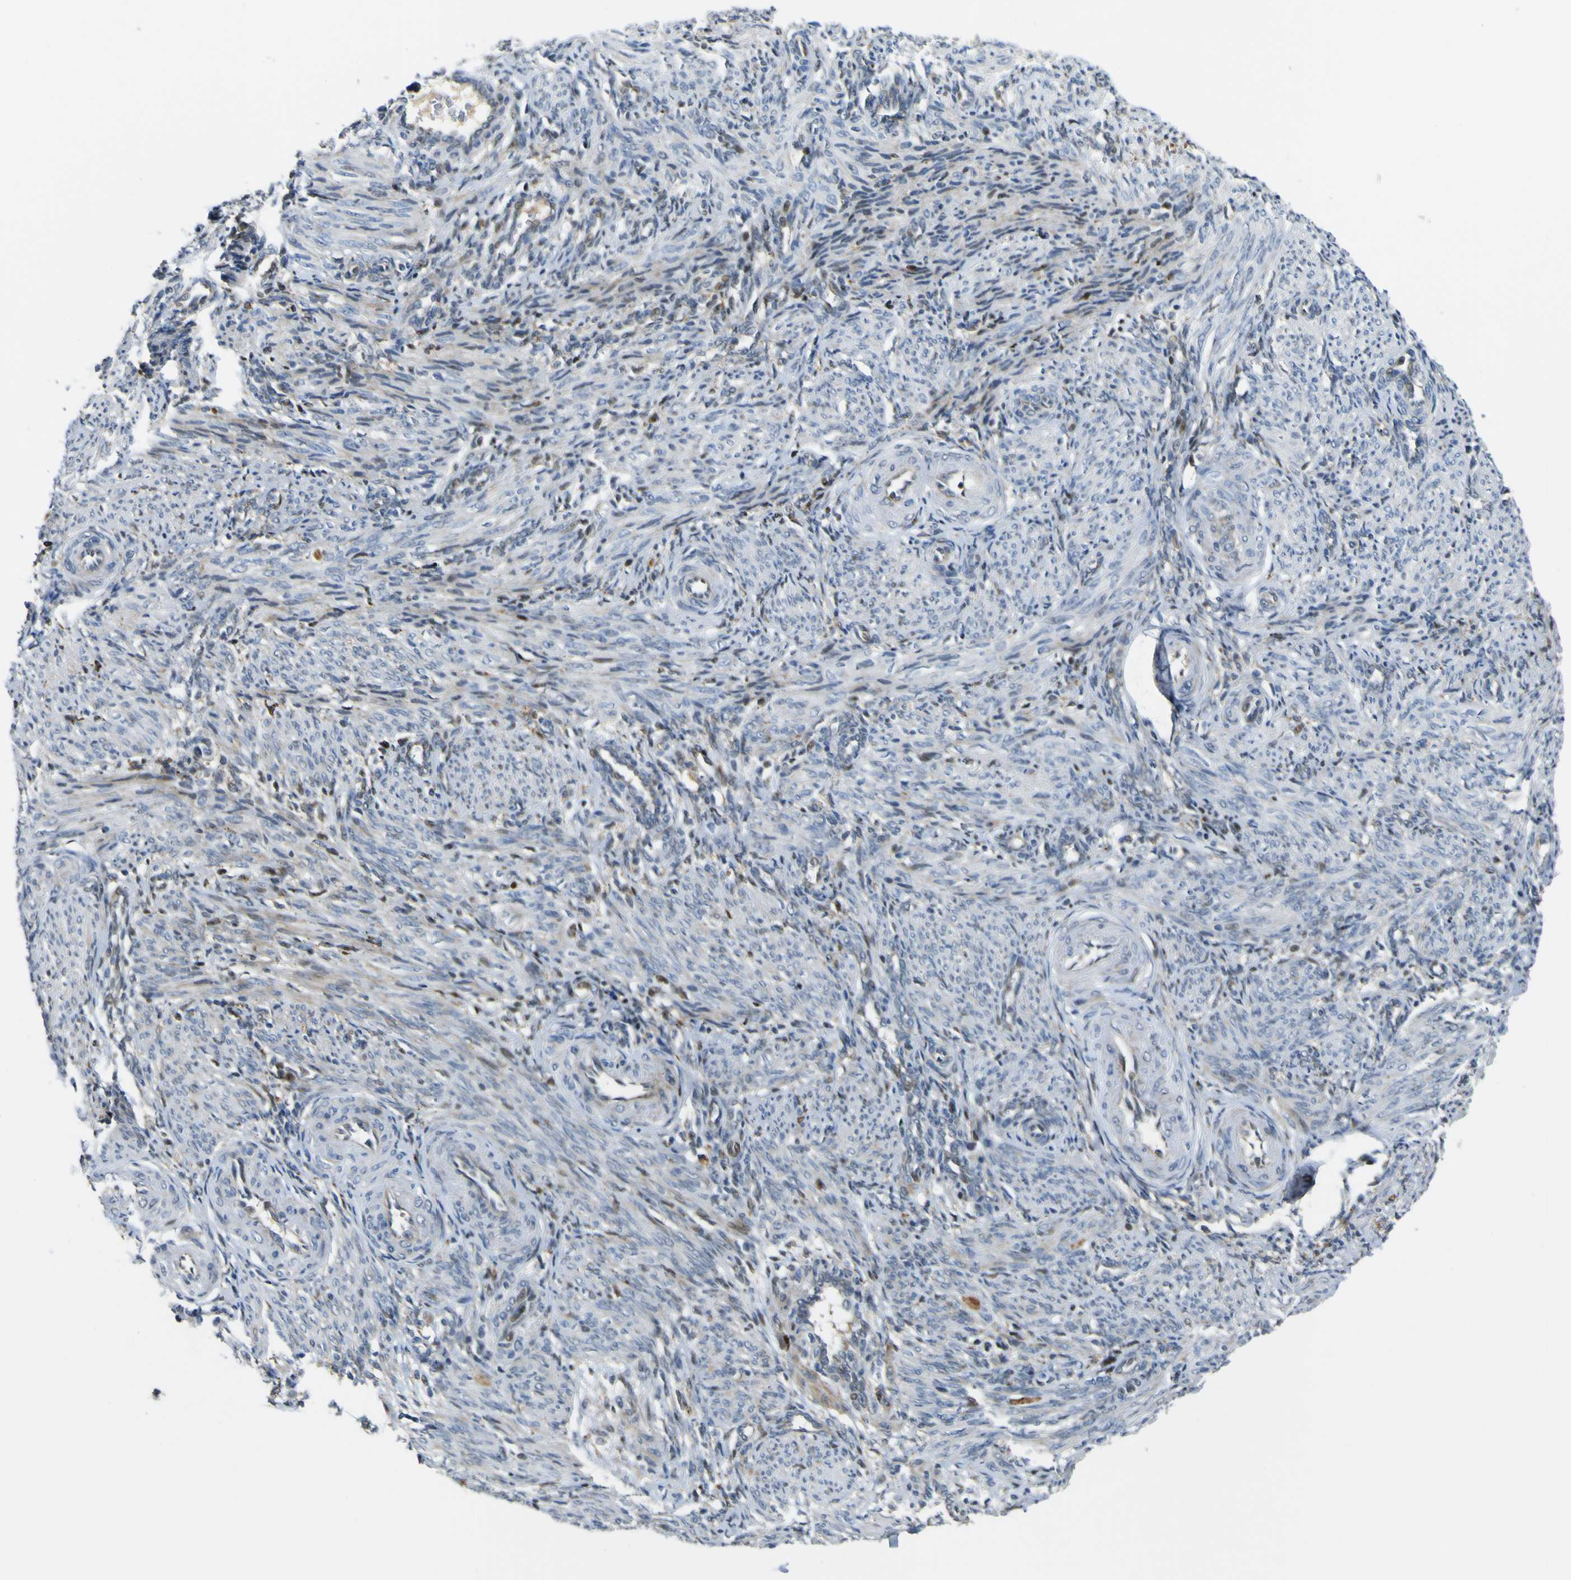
{"staining": {"intensity": "moderate", "quantity": "25%-75%", "location": "cytoplasmic/membranous"}, "tissue": "smooth muscle", "cell_type": "Smooth muscle cells", "image_type": "normal", "snomed": [{"axis": "morphology", "description": "Normal tissue, NOS"}, {"axis": "topography", "description": "Endometrium"}], "caption": "The photomicrograph shows immunohistochemical staining of benign smooth muscle. There is moderate cytoplasmic/membranous expression is seen in approximately 25%-75% of smooth muscle cells.", "gene": "LBHD1", "patient": {"sex": "female", "age": 33}}